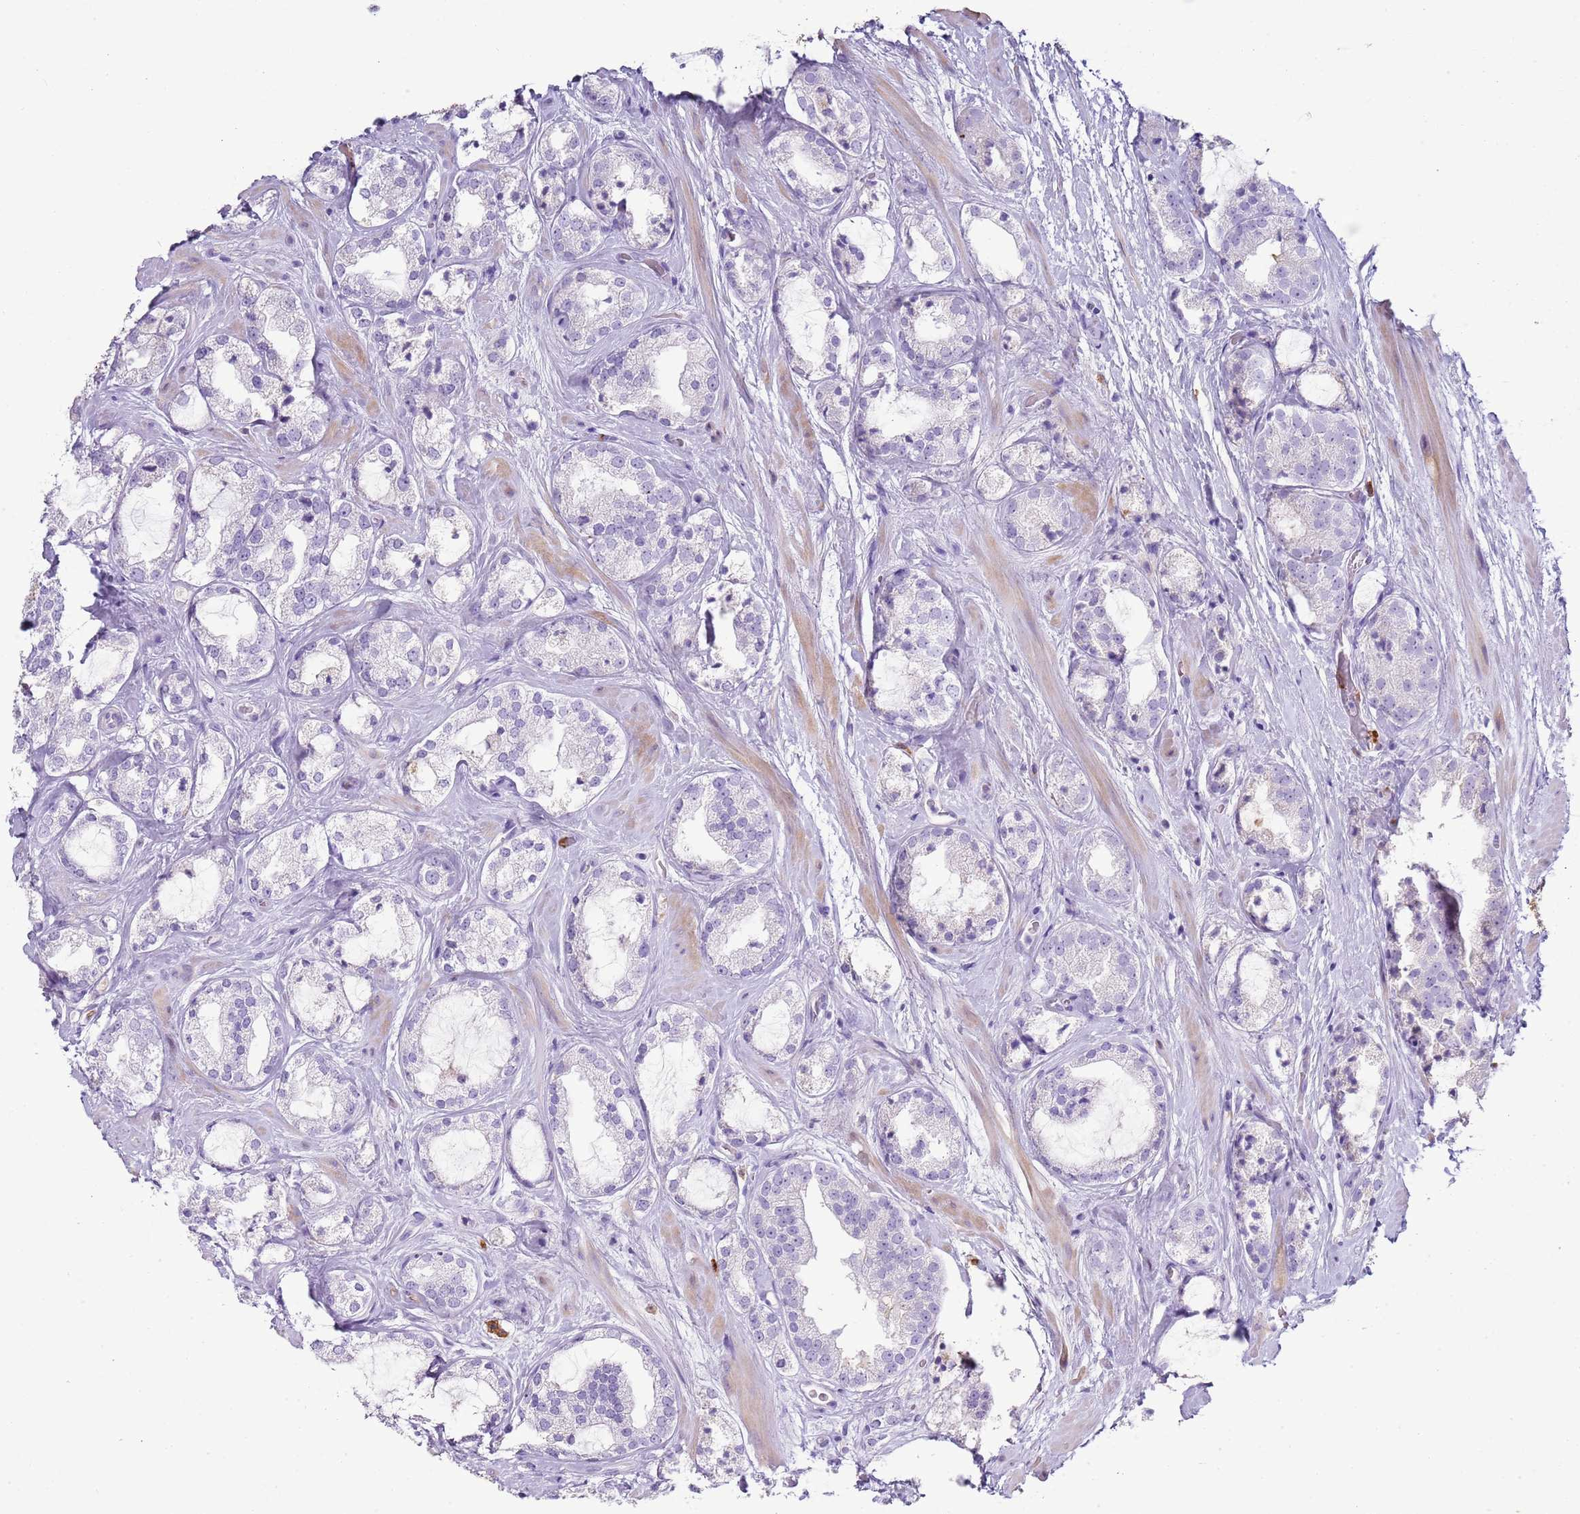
{"staining": {"intensity": "negative", "quantity": "none", "location": "none"}, "tissue": "prostate cancer", "cell_type": "Tumor cells", "image_type": "cancer", "snomed": [{"axis": "morphology", "description": "Adenocarcinoma, High grade"}, {"axis": "topography", "description": "Prostate"}], "caption": "DAB (3,3'-diaminobenzidine) immunohistochemical staining of high-grade adenocarcinoma (prostate) shows no significant staining in tumor cells.", "gene": "CD177", "patient": {"sex": "male", "age": 64}}